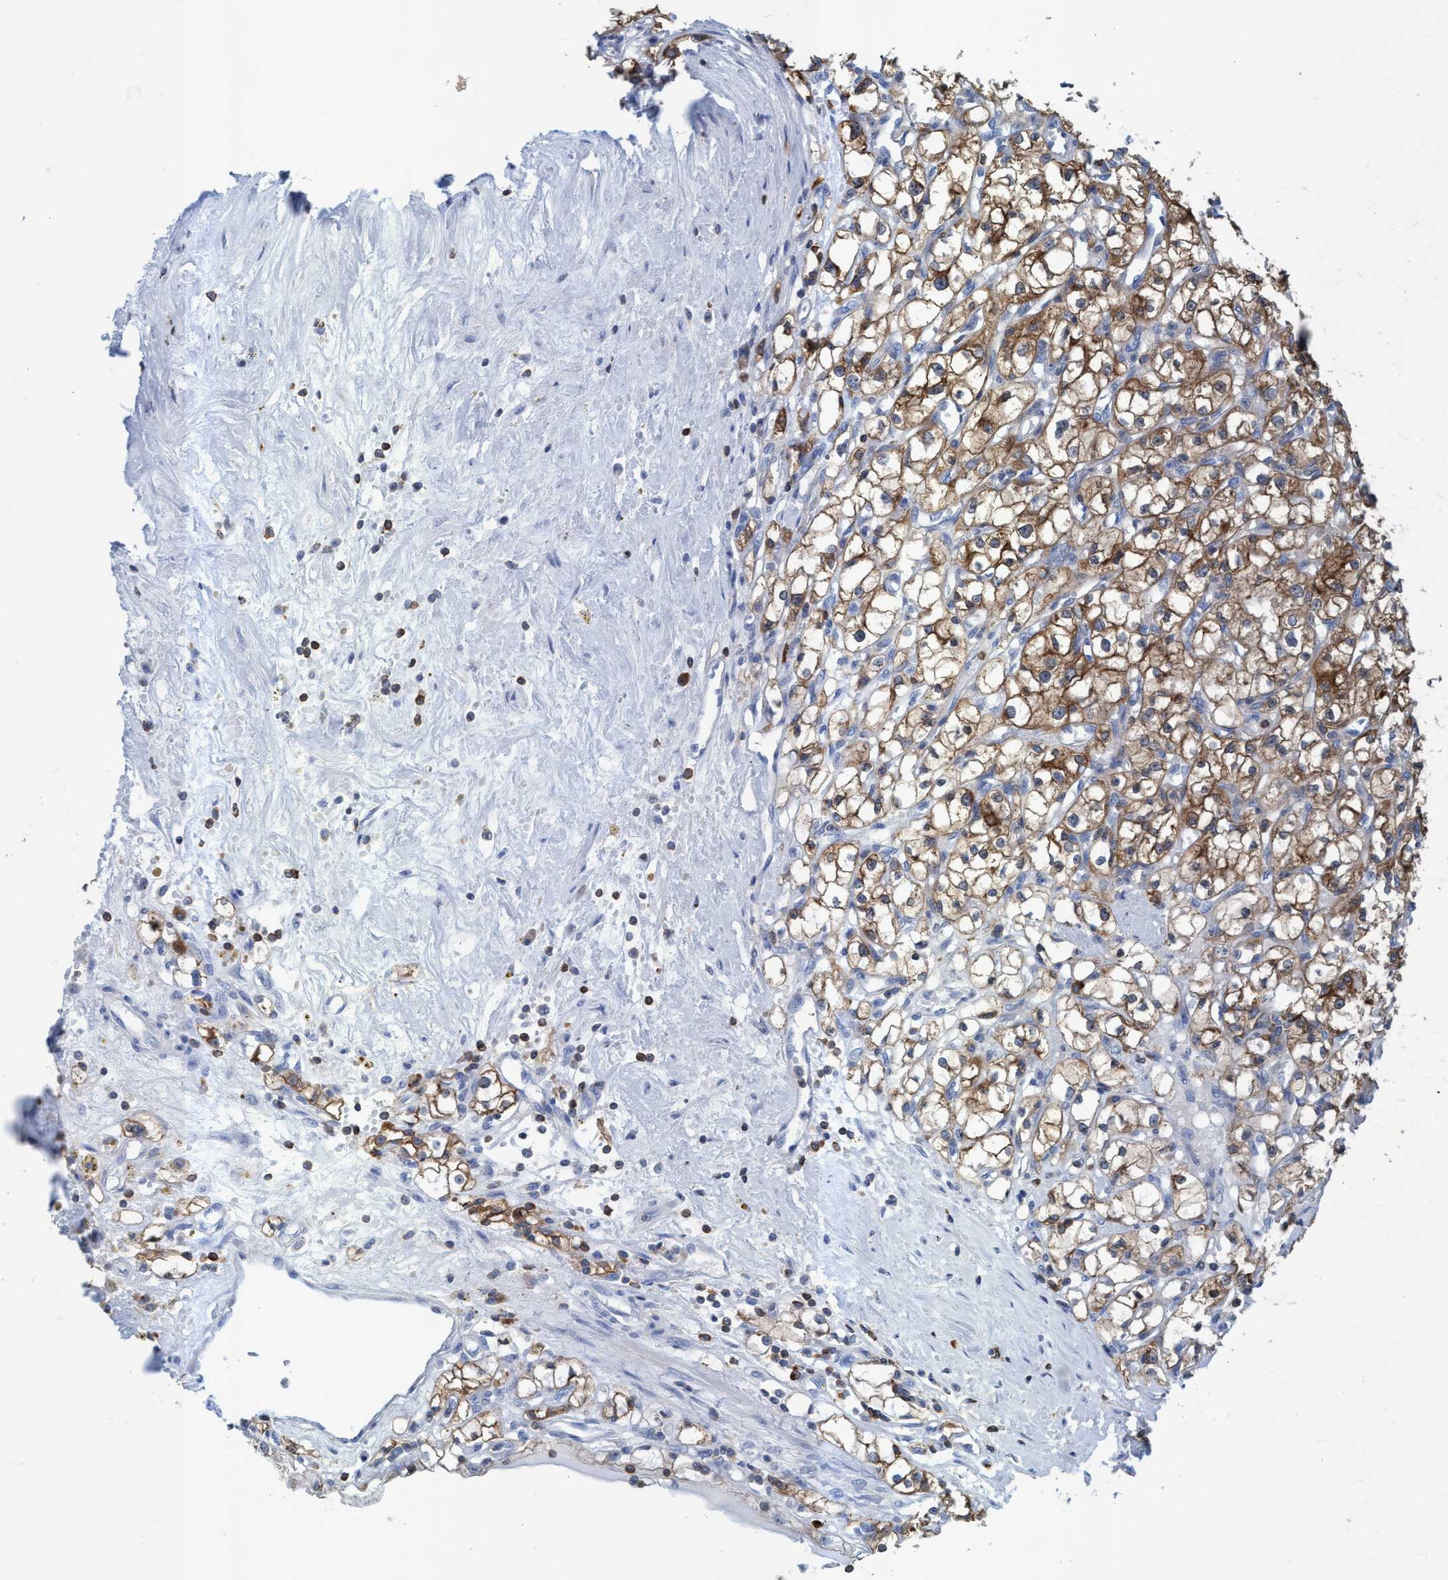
{"staining": {"intensity": "moderate", "quantity": ">75%", "location": "cytoplasmic/membranous"}, "tissue": "renal cancer", "cell_type": "Tumor cells", "image_type": "cancer", "snomed": [{"axis": "morphology", "description": "Adenocarcinoma, NOS"}, {"axis": "topography", "description": "Kidney"}], "caption": "Immunohistochemical staining of adenocarcinoma (renal) demonstrates medium levels of moderate cytoplasmic/membranous protein staining in about >75% of tumor cells.", "gene": "EZR", "patient": {"sex": "male", "age": 56}}